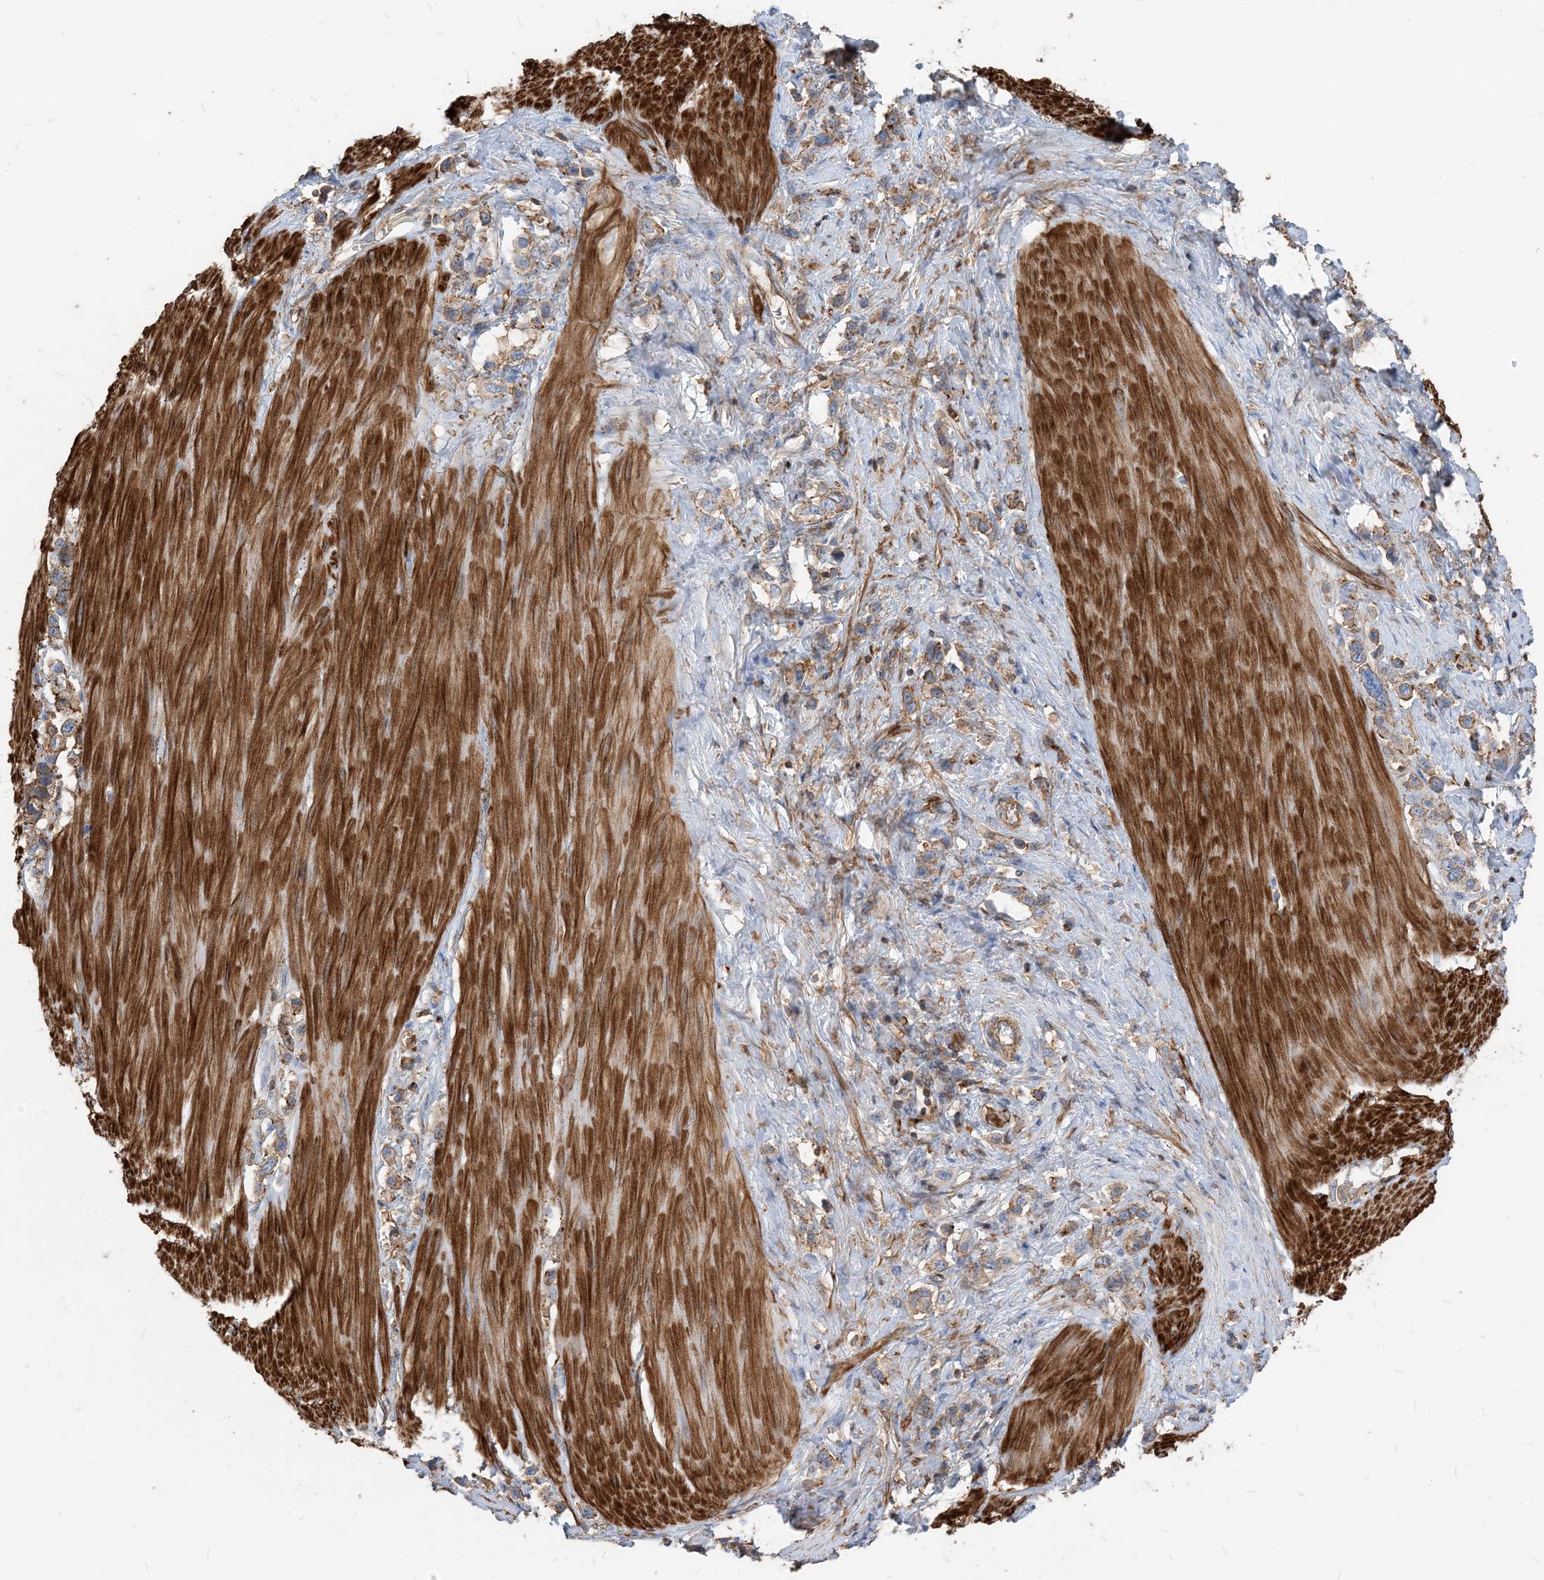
{"staining": {"intensity": "moderate", "quantity": "25%-75%", "location": "cytoplasmic/membranous"}, "tissue": "stomach cancer", "cell_type": "Tumor cells", "image_type": "cancer", "snomed": [{"axis": "morphology", "description": "Adenocarcinoma, NOS"}, {"axis": "topography", "description": "Stomach"}], "caption": "This photomicrograph displays immunohistochemistry staining of human stomach adenocarcinoma, with medium moderate cytoplasmic/membranous staining in about 25%-75% of tumor cells.", "gene": "PARVG", "patient": {"sex": "female", "age": 65}}